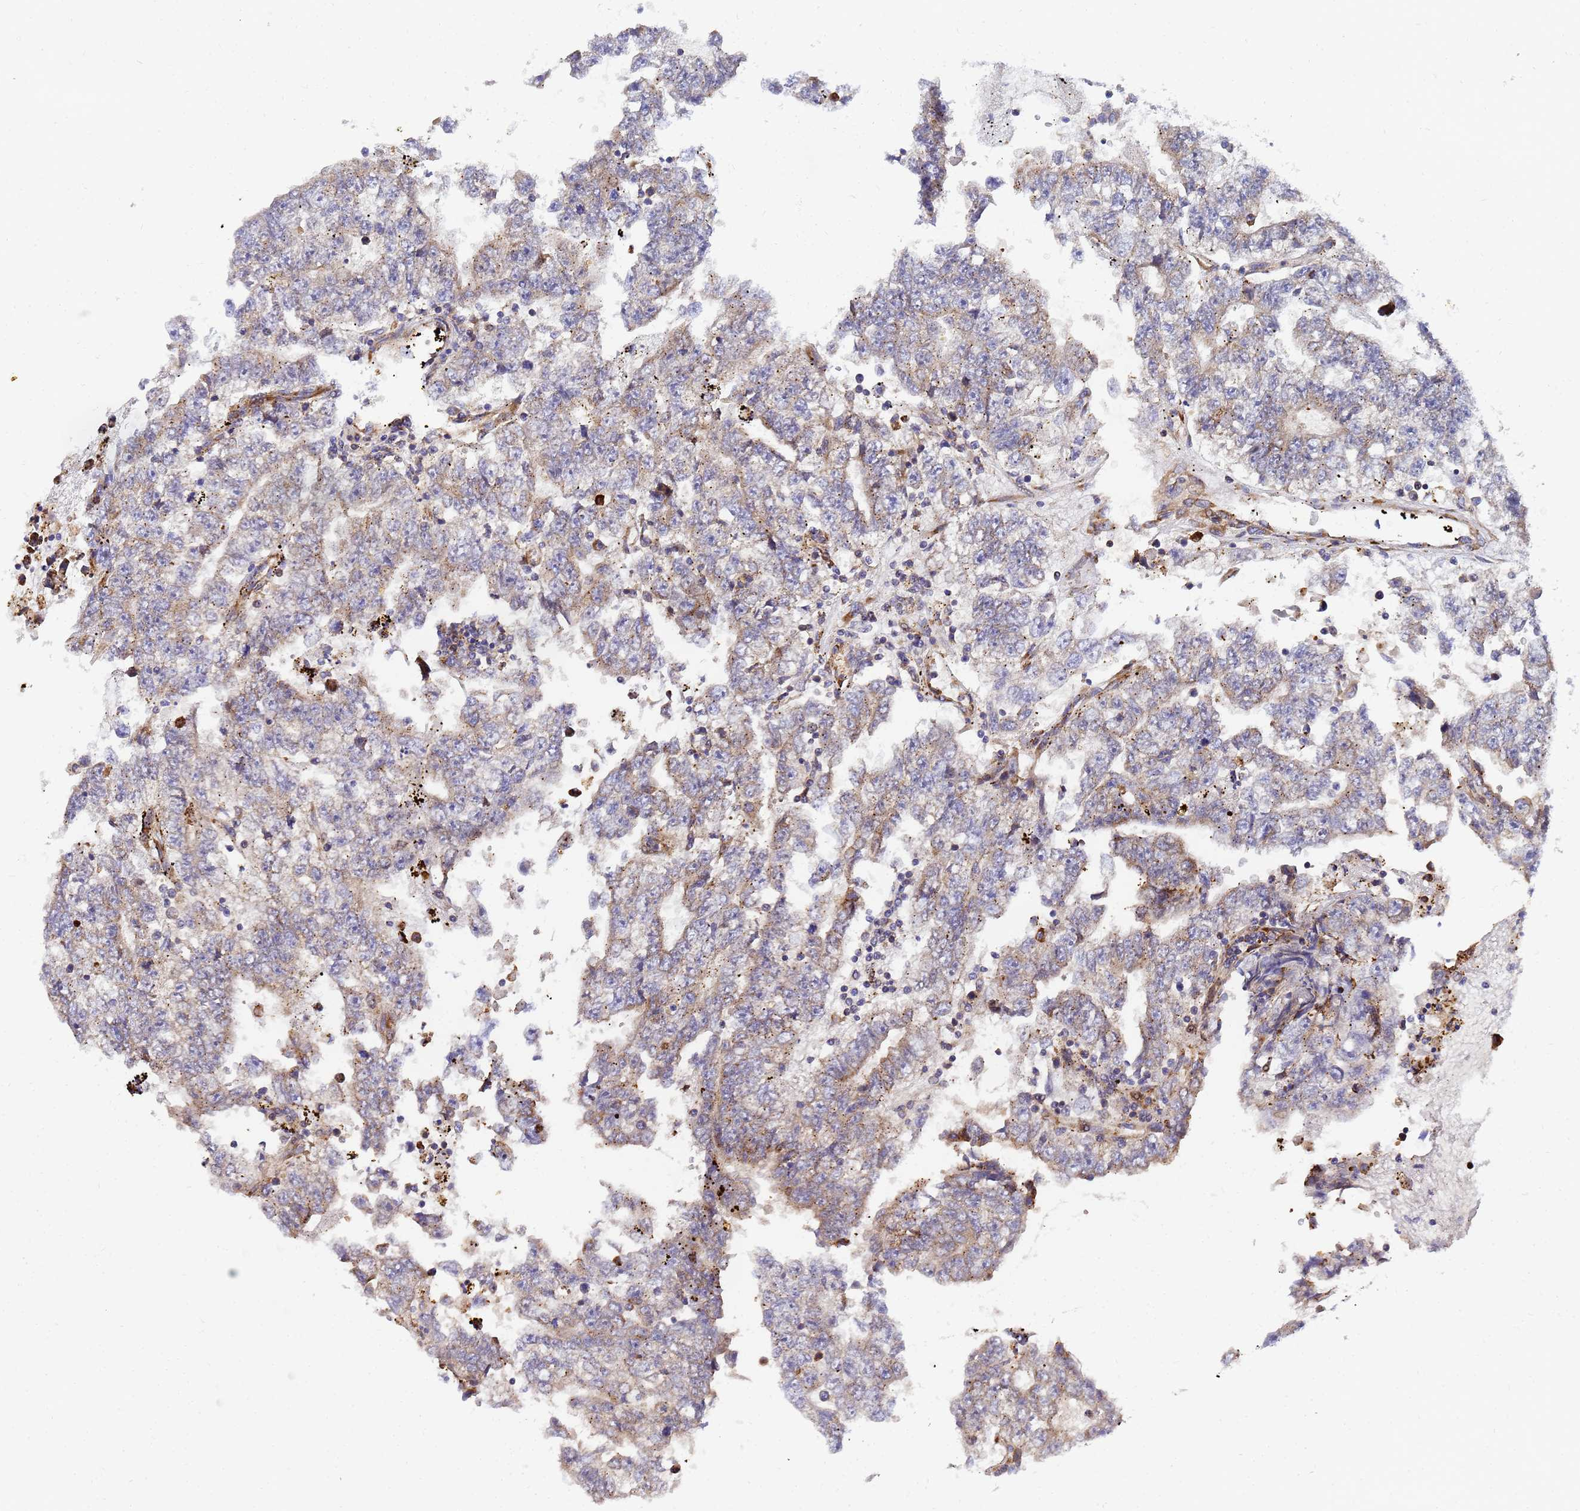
{"staining": {"intensity": "weak", "quantity": "25%-75%", "location": "cytoplasmic/membranous"}, "tissue": "testis cancer", "cell_type": "Tumor cells", "image_type": "cancer", "snomed": [{"axis": "morphology", "description": "Carcinoma, Embryonal, NOS"}, {"axis": "topography", "description": "Testis"}], "caption": "Immunohistochemical staining of testis cancer (embryonal carcinoma) shows weak cytoplasmic/membranous protein positivity in about 25%-75% of tumor cells. The staining was performed using DAB (3,3'-diaminobenzidine), with brown indicating positive protein expression. Nuclei are stained blue with hematoxylin.", "gene": "POM121", "patient": {"sex": "male", "age": 25}}